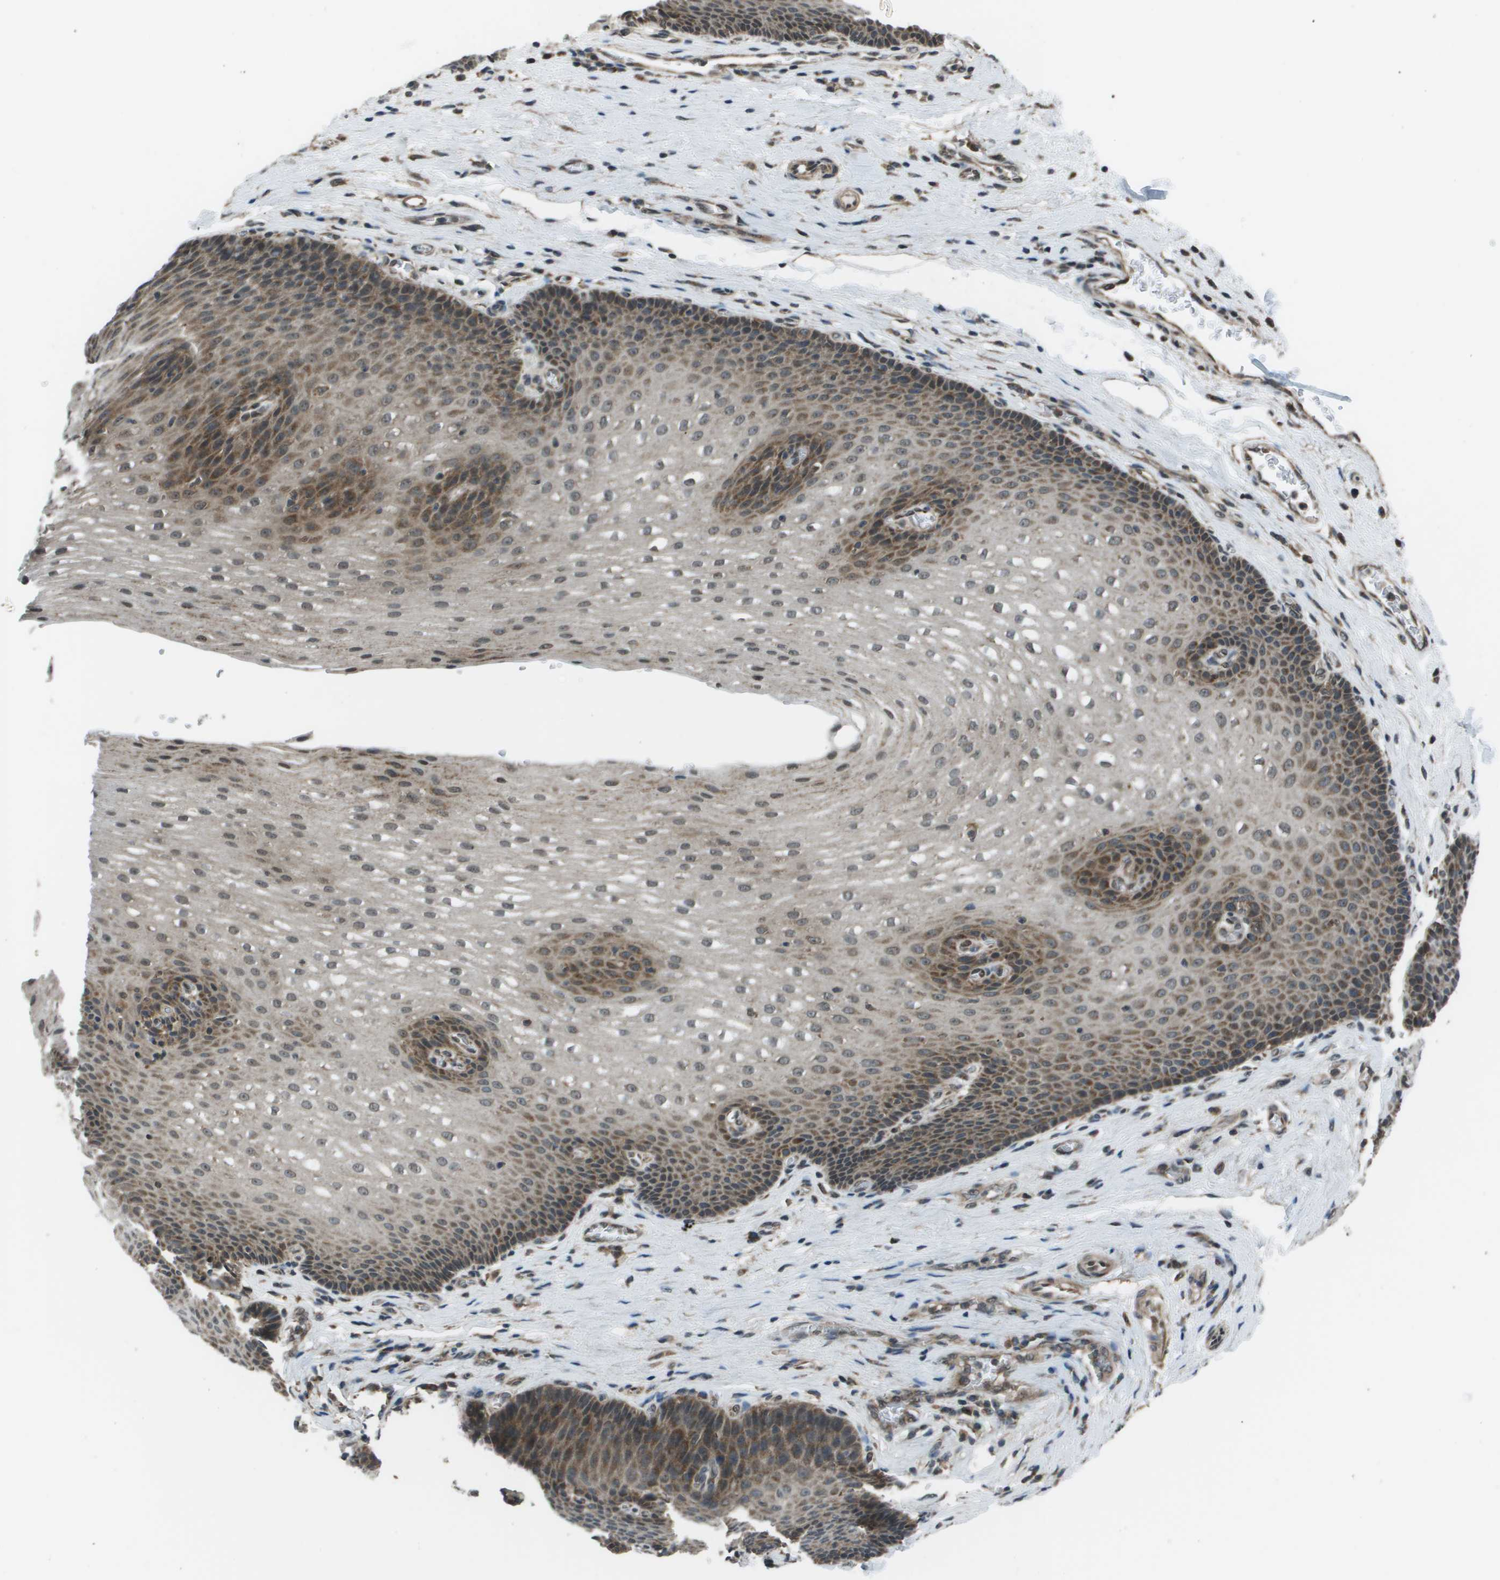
{"staining": {"intensity": "moderate", "quantity": "25%-75%", "location": "cytoplasmic/membranous"}, "tissue": "esophagus", "cell_type": "Squamous epithelial cells", "image_type": "normal", "snomed": [{"axis": "morphology", "description": "Normal tissue, NOS"}, {"axis": "topography", "description": "Esophagus"}], "caption": "IHC of unremarkable esophagus displays medium levels of moderate cytoplasmic/membranous expression in approximately 25%-75% of squamous epithelial cells.", "gene": "PPFIA1", "patient": {"sex": "male", "age": 48}}